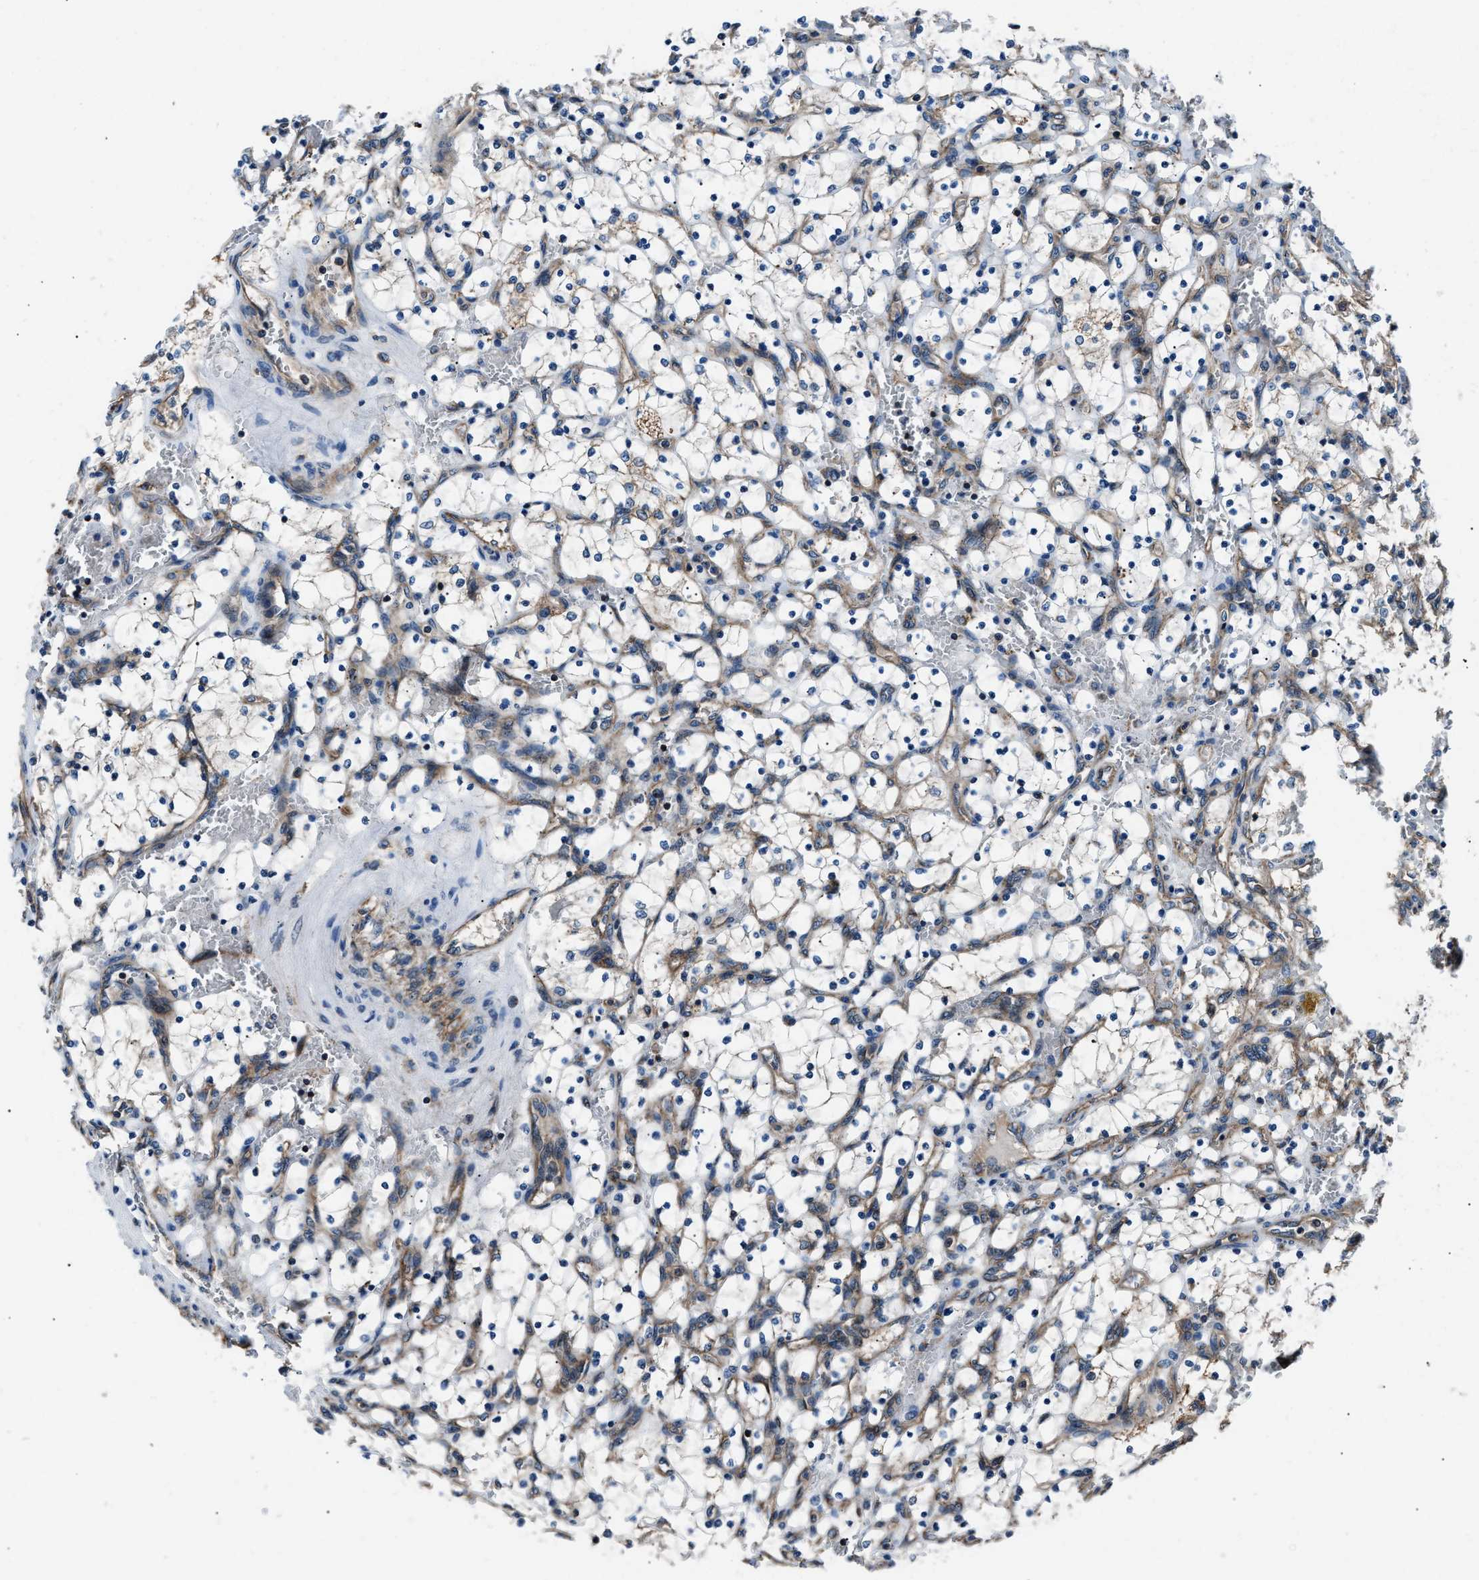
{"staining": {"intensity": "negative", "quantity": "none", "location": "none"}, "tissue": "renal cancer", "cell_type": "Tumor cells", "image_type": "cancer", "snomed": [{"axis": "morphology", "description": "Adenocarcinoma, NOS"}, {"axis": "topography", "description": "Kidney"}], "caption": "A high-resolution histopathology image shows immunohistochemistry staining of renal adenocarcinoma, which exhibits no significant positivity in tumor cells.", "gene": "GGCT", "patient": {"sex": "female", "age": 69}}